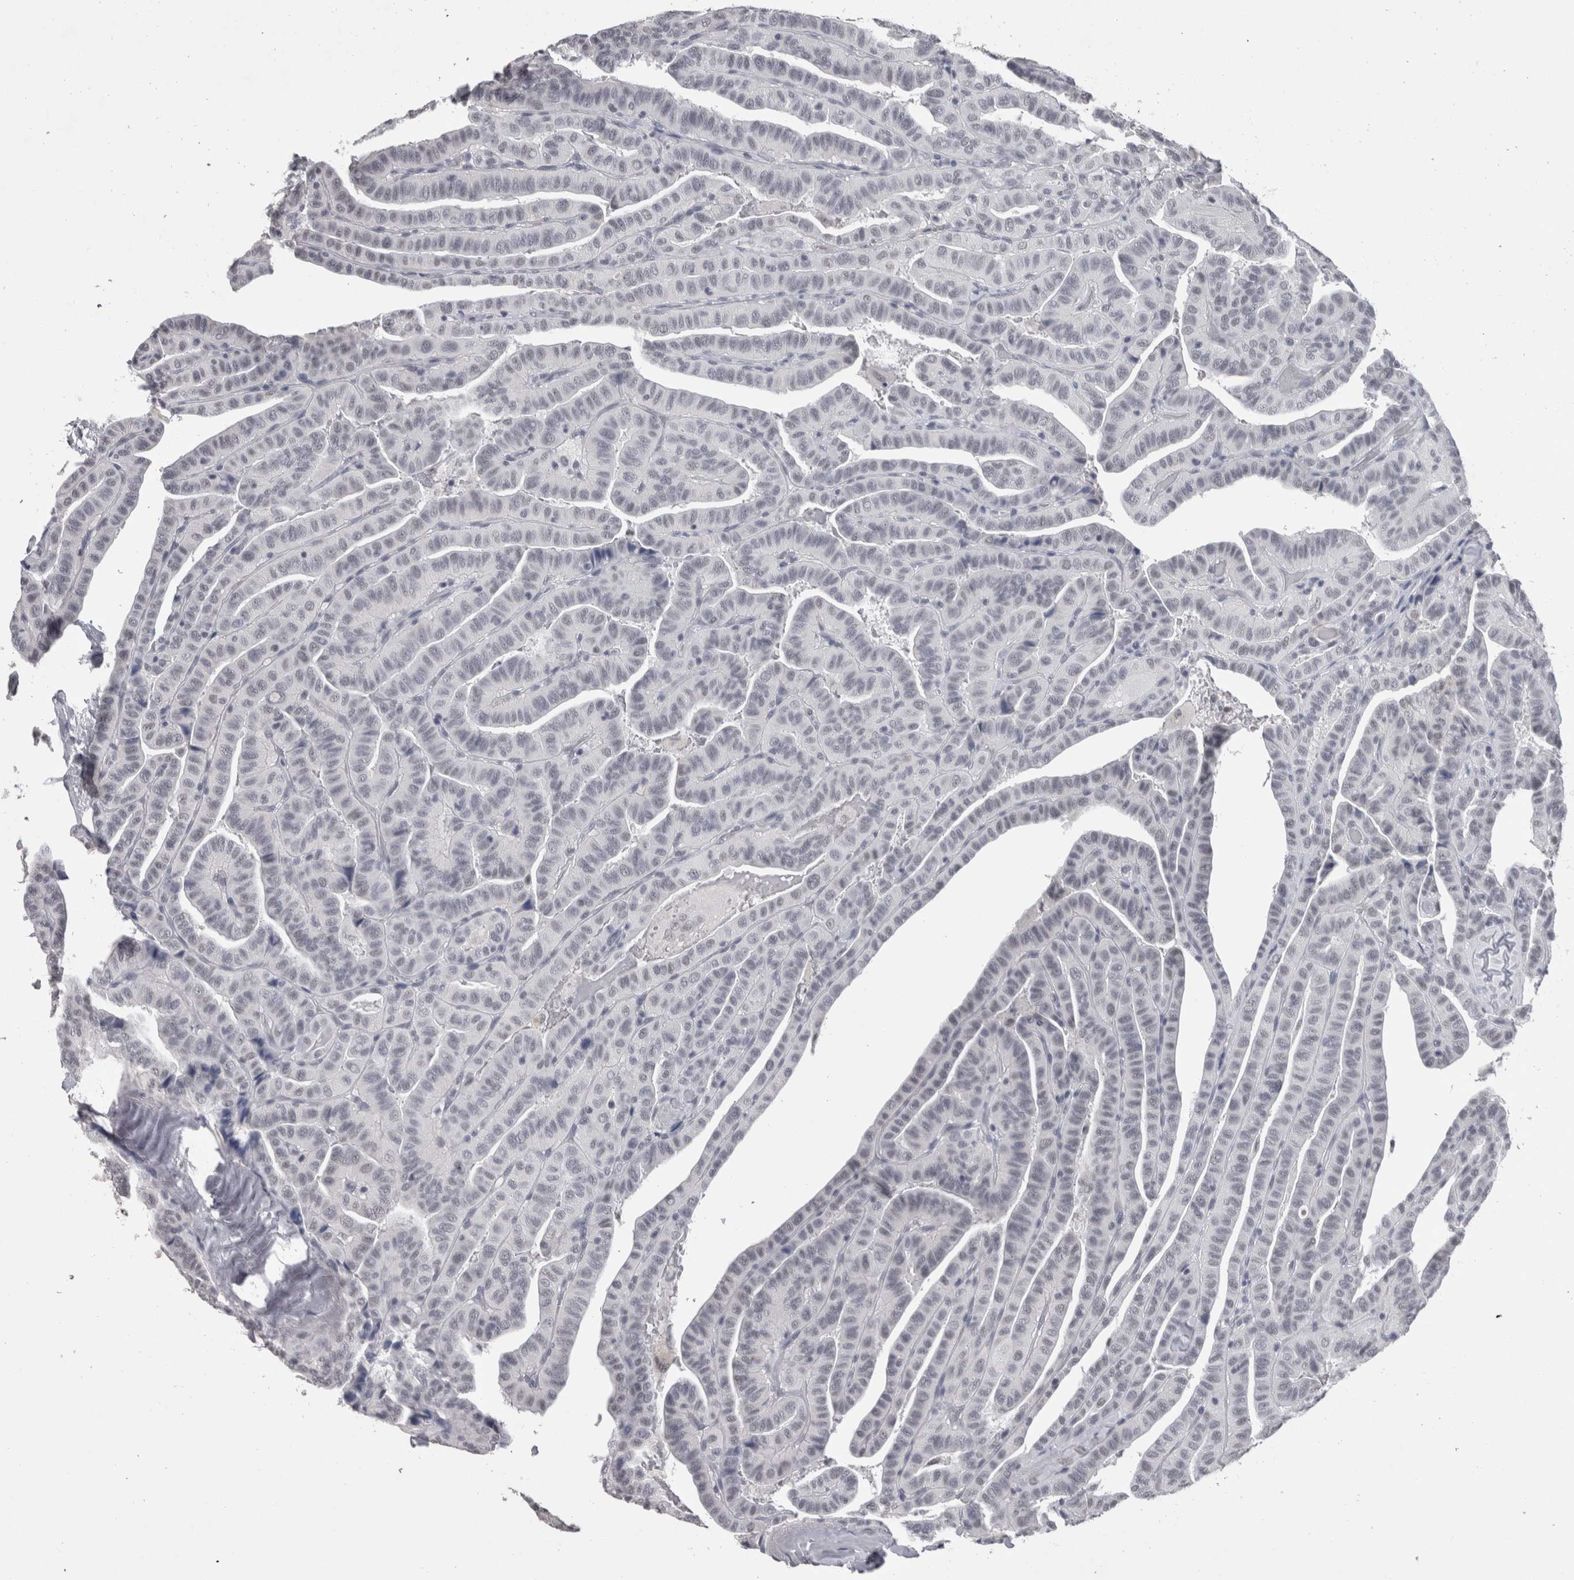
{"staining": {"intensity": "weak", "quantity": "25%-75%", "location": "nuclear"}, "tissue": "thyroid cancer", "cell_type": "Tumor cells", "image_type": "cancer", "snomed": [{"axis": "morphology", "description": "Papillary adenocarcinoma, NOS"}, {"axis": "topography", "description": "Thyroid gland"}], "caption": "Protein expression by immunohistochemistry exhibits weak nuclear staining in about 25%-75% of tumor cells in papillary adenocarcinoma (thyroid).", "gene": "DDX17", "patient": {"sex": "male", "age": 77}}